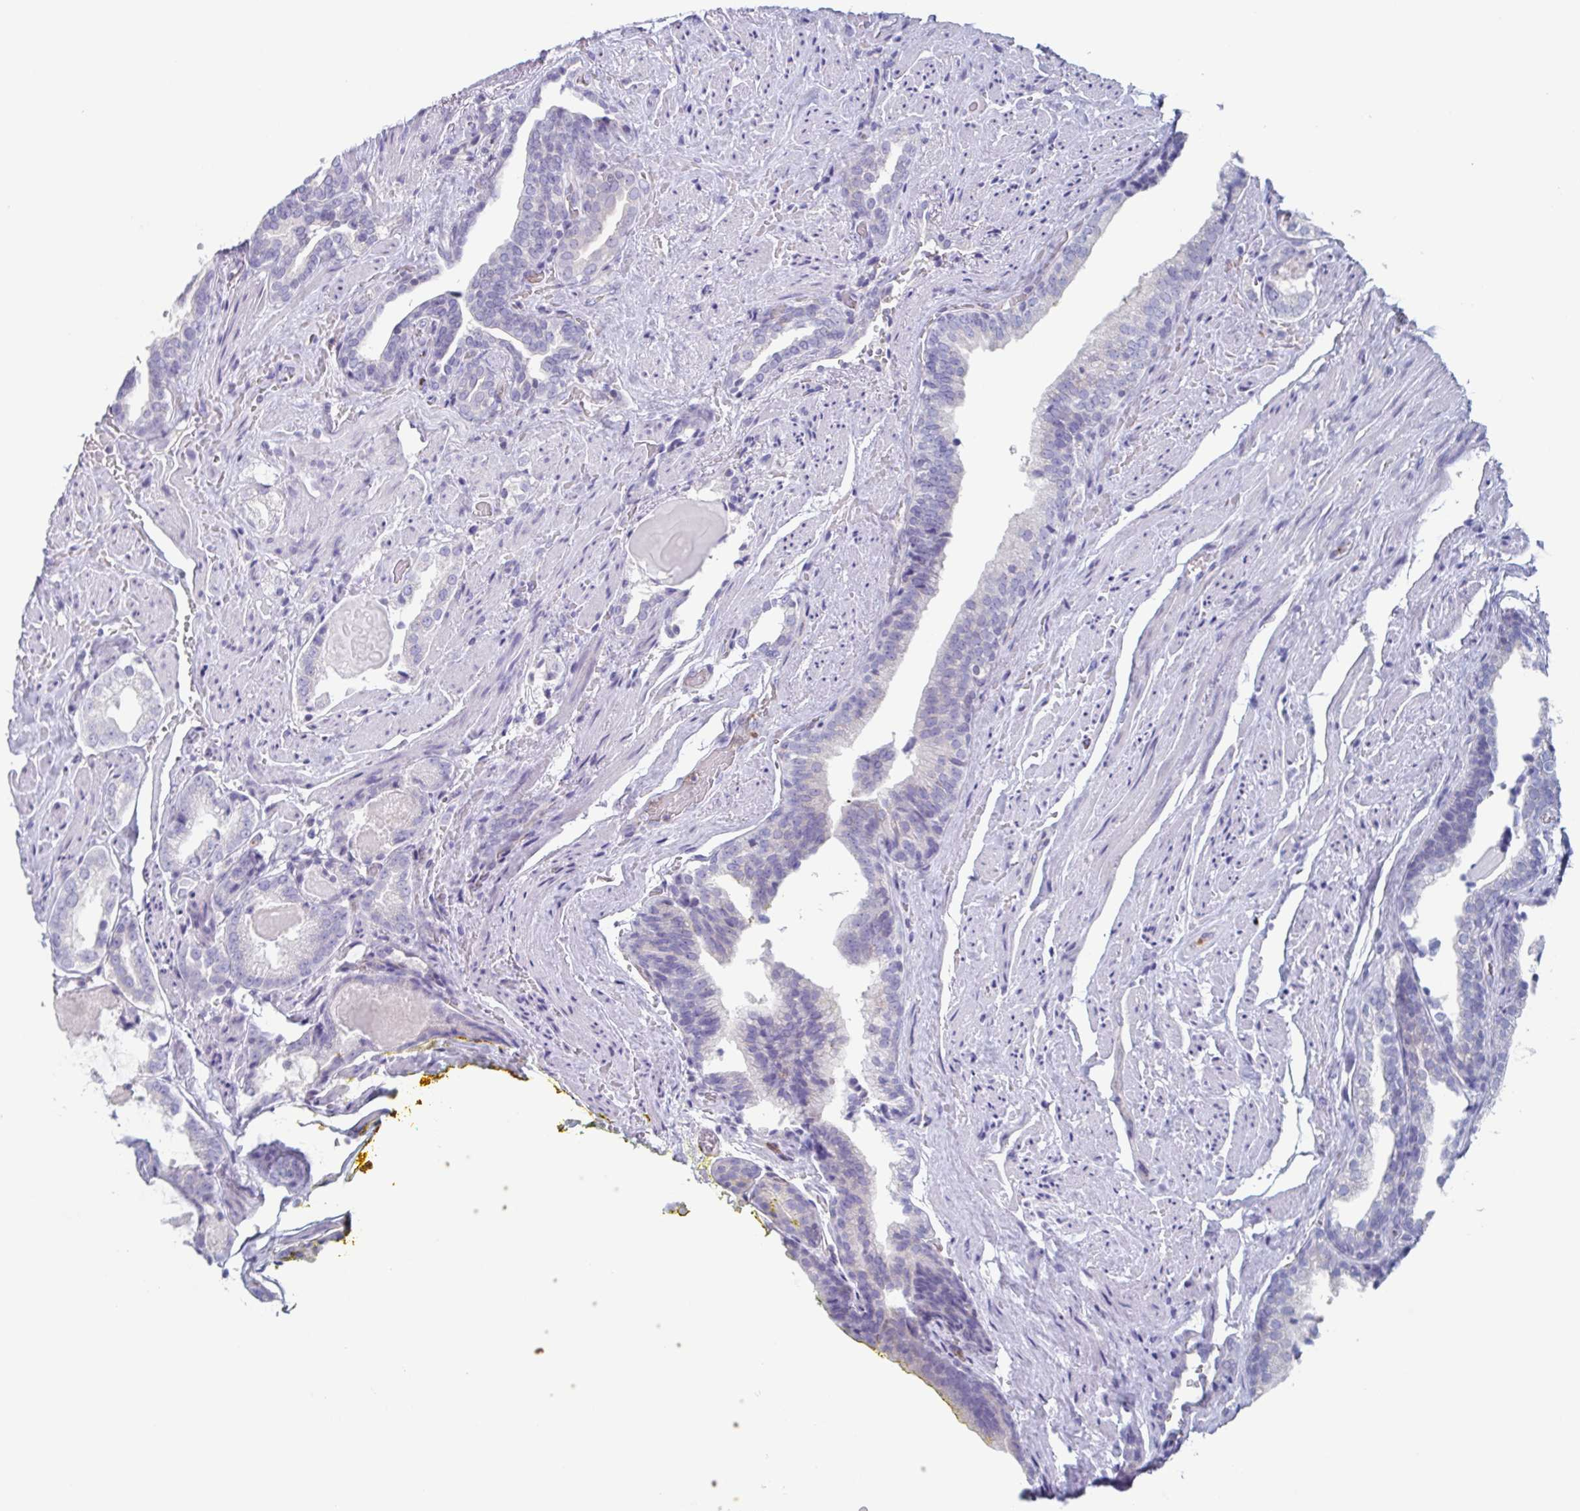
{"staining": {"intensity": "negative", "quantity": "none", "location": "none"}, "tissue": "prostate cancer", "cell_type": "Tumor cells", "image_type": "cancer", "snomed": [{"axis": "morphology", "description": "Adenocarcinoma, High grade"}, {"axis": "topography", "description": "Prostate"}], "caption": "The immunohistochemistry image has no significant staining in tumor cells of prostate adenocarcinoma (high-grade) tissue.", "gene": "BPI", "patient": {"sex": "male", "age": 65}}